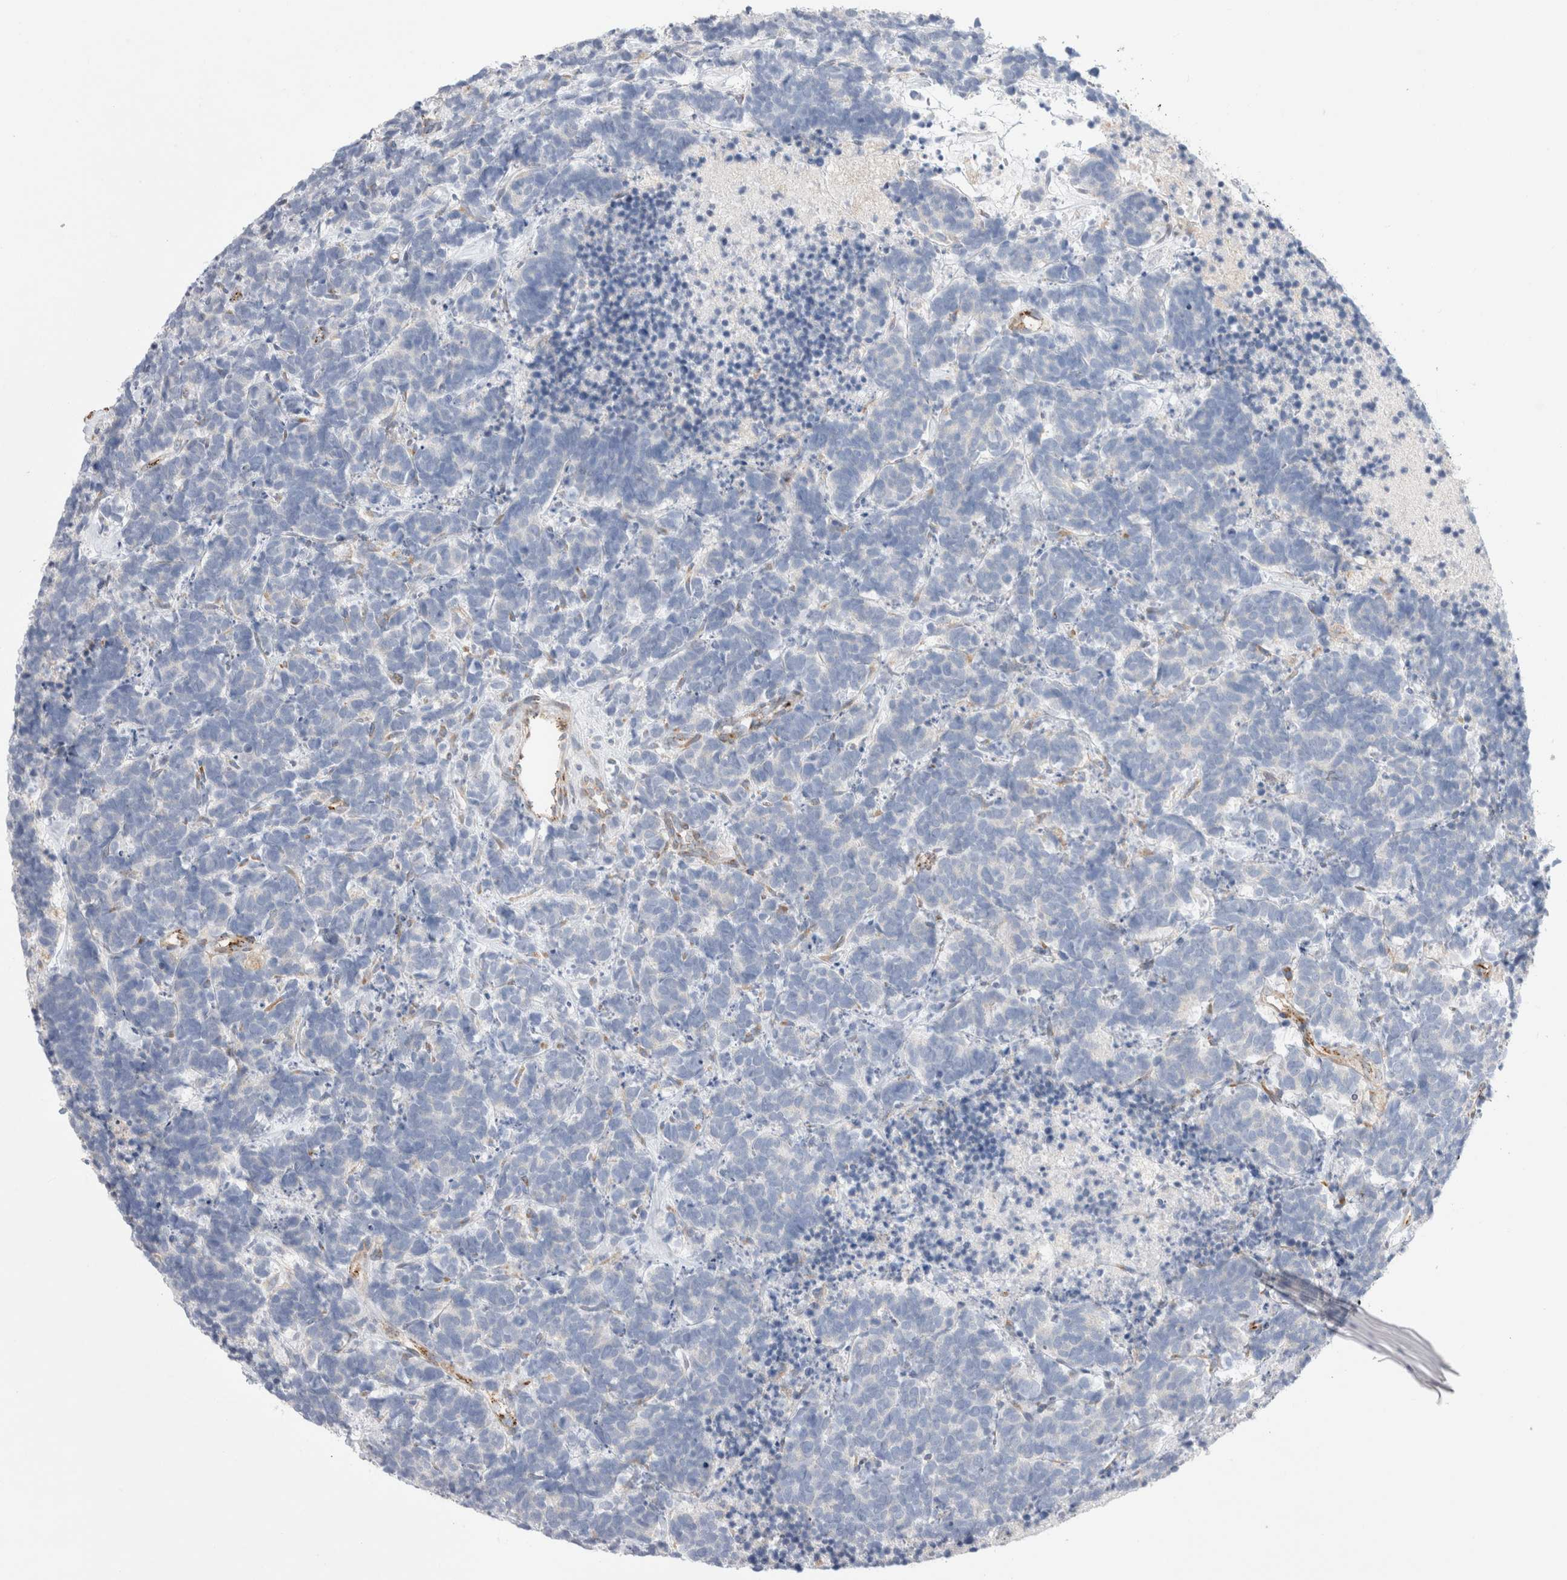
{"staining": {"intensity": "negative", "quantity": "none", "location": "none"}, "tissue": "carcinoid", "cell_type": "Tumor cells", "image_type": "cancer", "snomed": [{"axis": "morphology", "description": "Carcinoma, NOS"}, {"axis": "morphology", "description": "Carcinoid, malignant, NOS"}, {"axis": "topography", "description": "Urinary bladder"}], "caption": "Immunohistochemistry (IHC) micrograph of neoplastic tissue: carcinoma stained with DAB shows no significant protein positivity in tumor cells.", "gene": "CNPY4", "patient": {"sex": "male", "age": 57}}